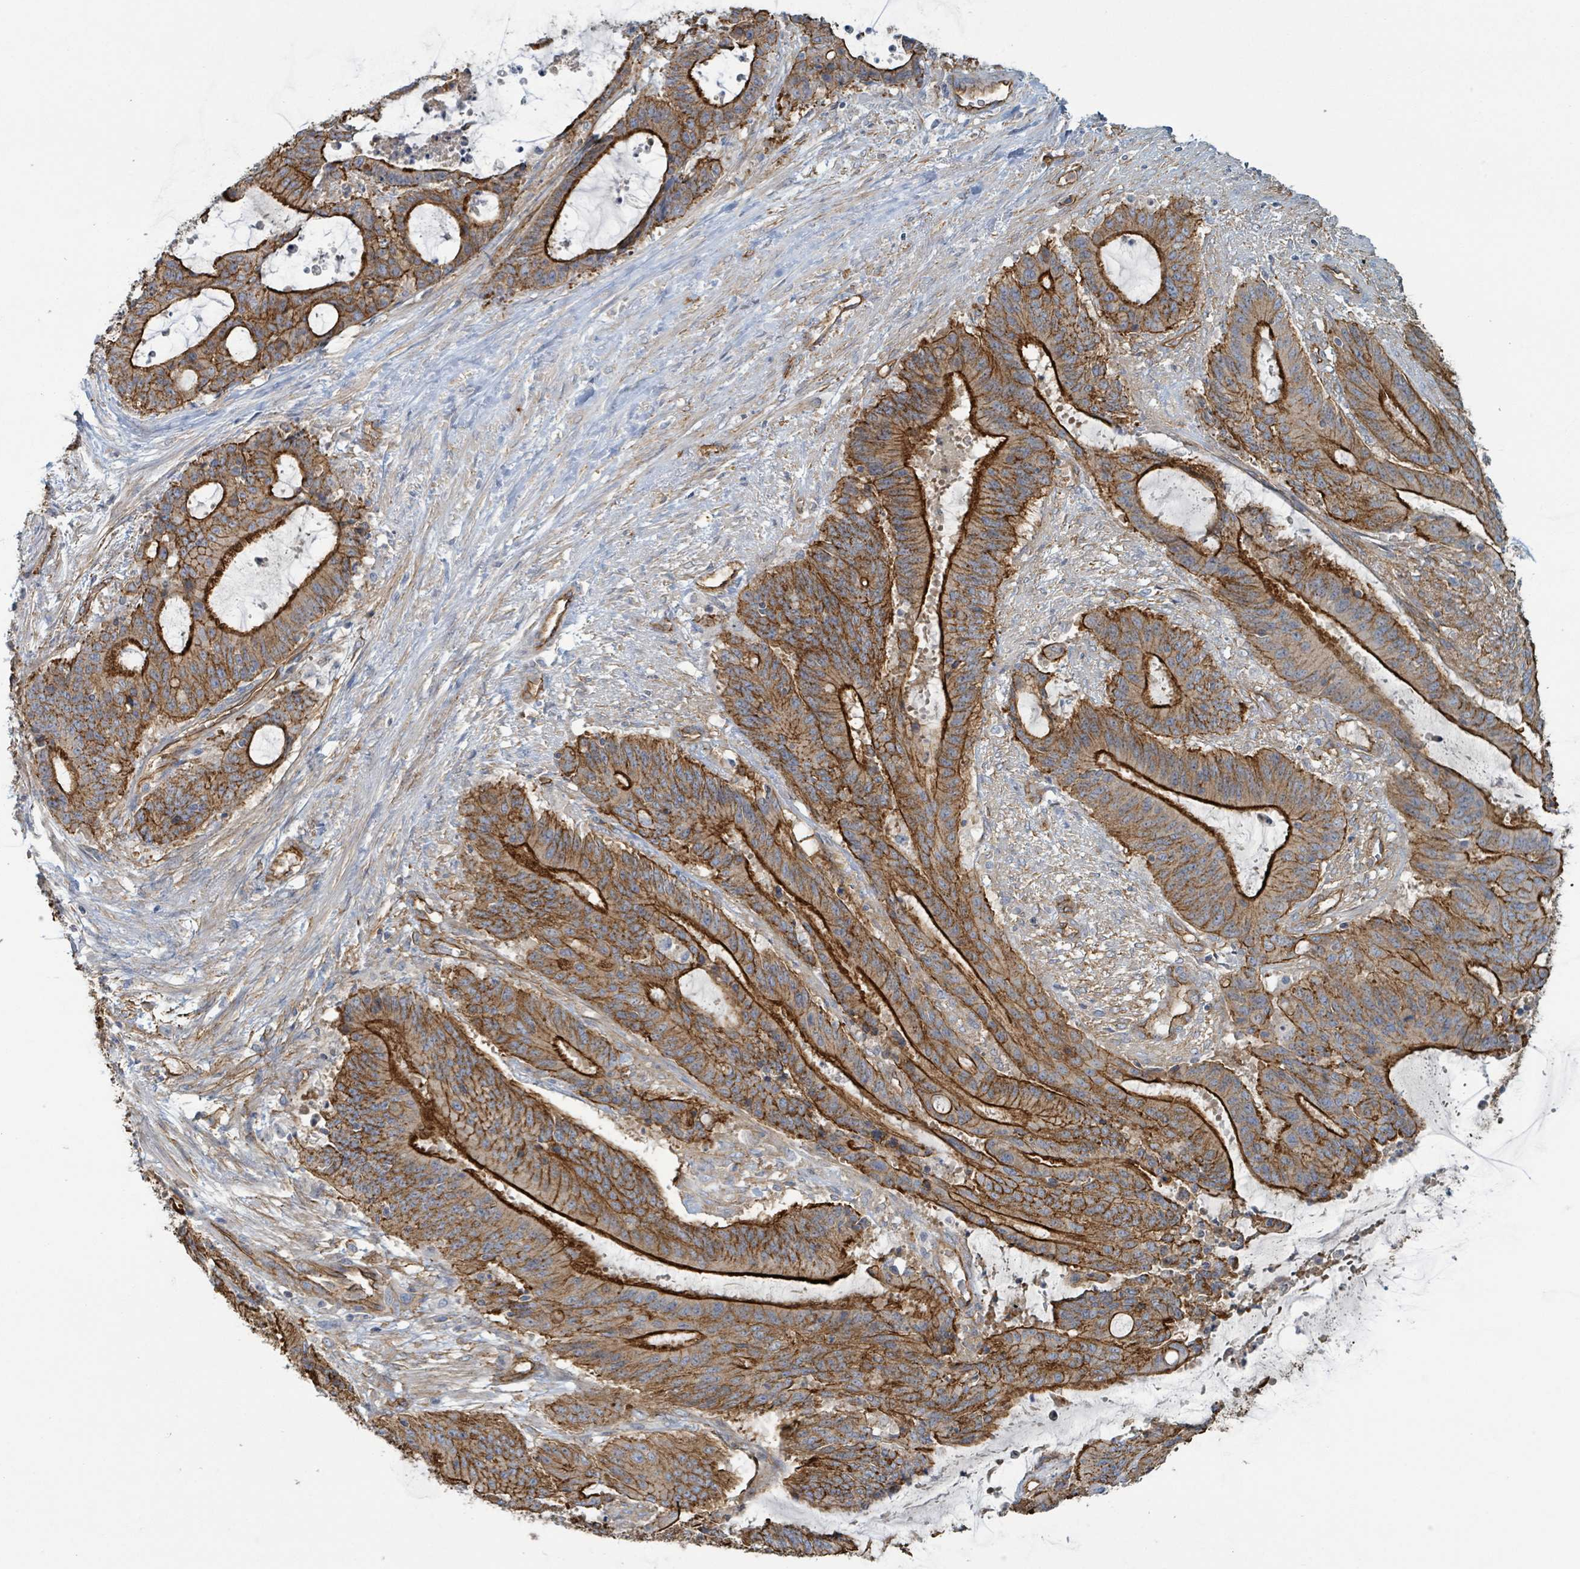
{"staining": {"intensity": "strong", "quantity": ">75%", "location": "cytoplasmic/membranous"}, "tissue": "liver cancer", "cell_type": "Tumor cells", "image_type": "cancer", "snomed": [{"axis": "morphology", "description": "Normal tissue, NOS"}, {"axis": "morphology", "description": "Cholangiocarcinoma"}, {"axis": "topography", "description": "Liver"}, {"axis": "topography", "description": "Peripheral nerve tissue"}], "caption": "Liver cancer was stained to show a protein in brown. There is high levels of strong cytoplasmic/membranous positivity in approximately >75% of tumor cells.", "gene": "LDOC1", "patient": {"sex": "female", "age": 73}}